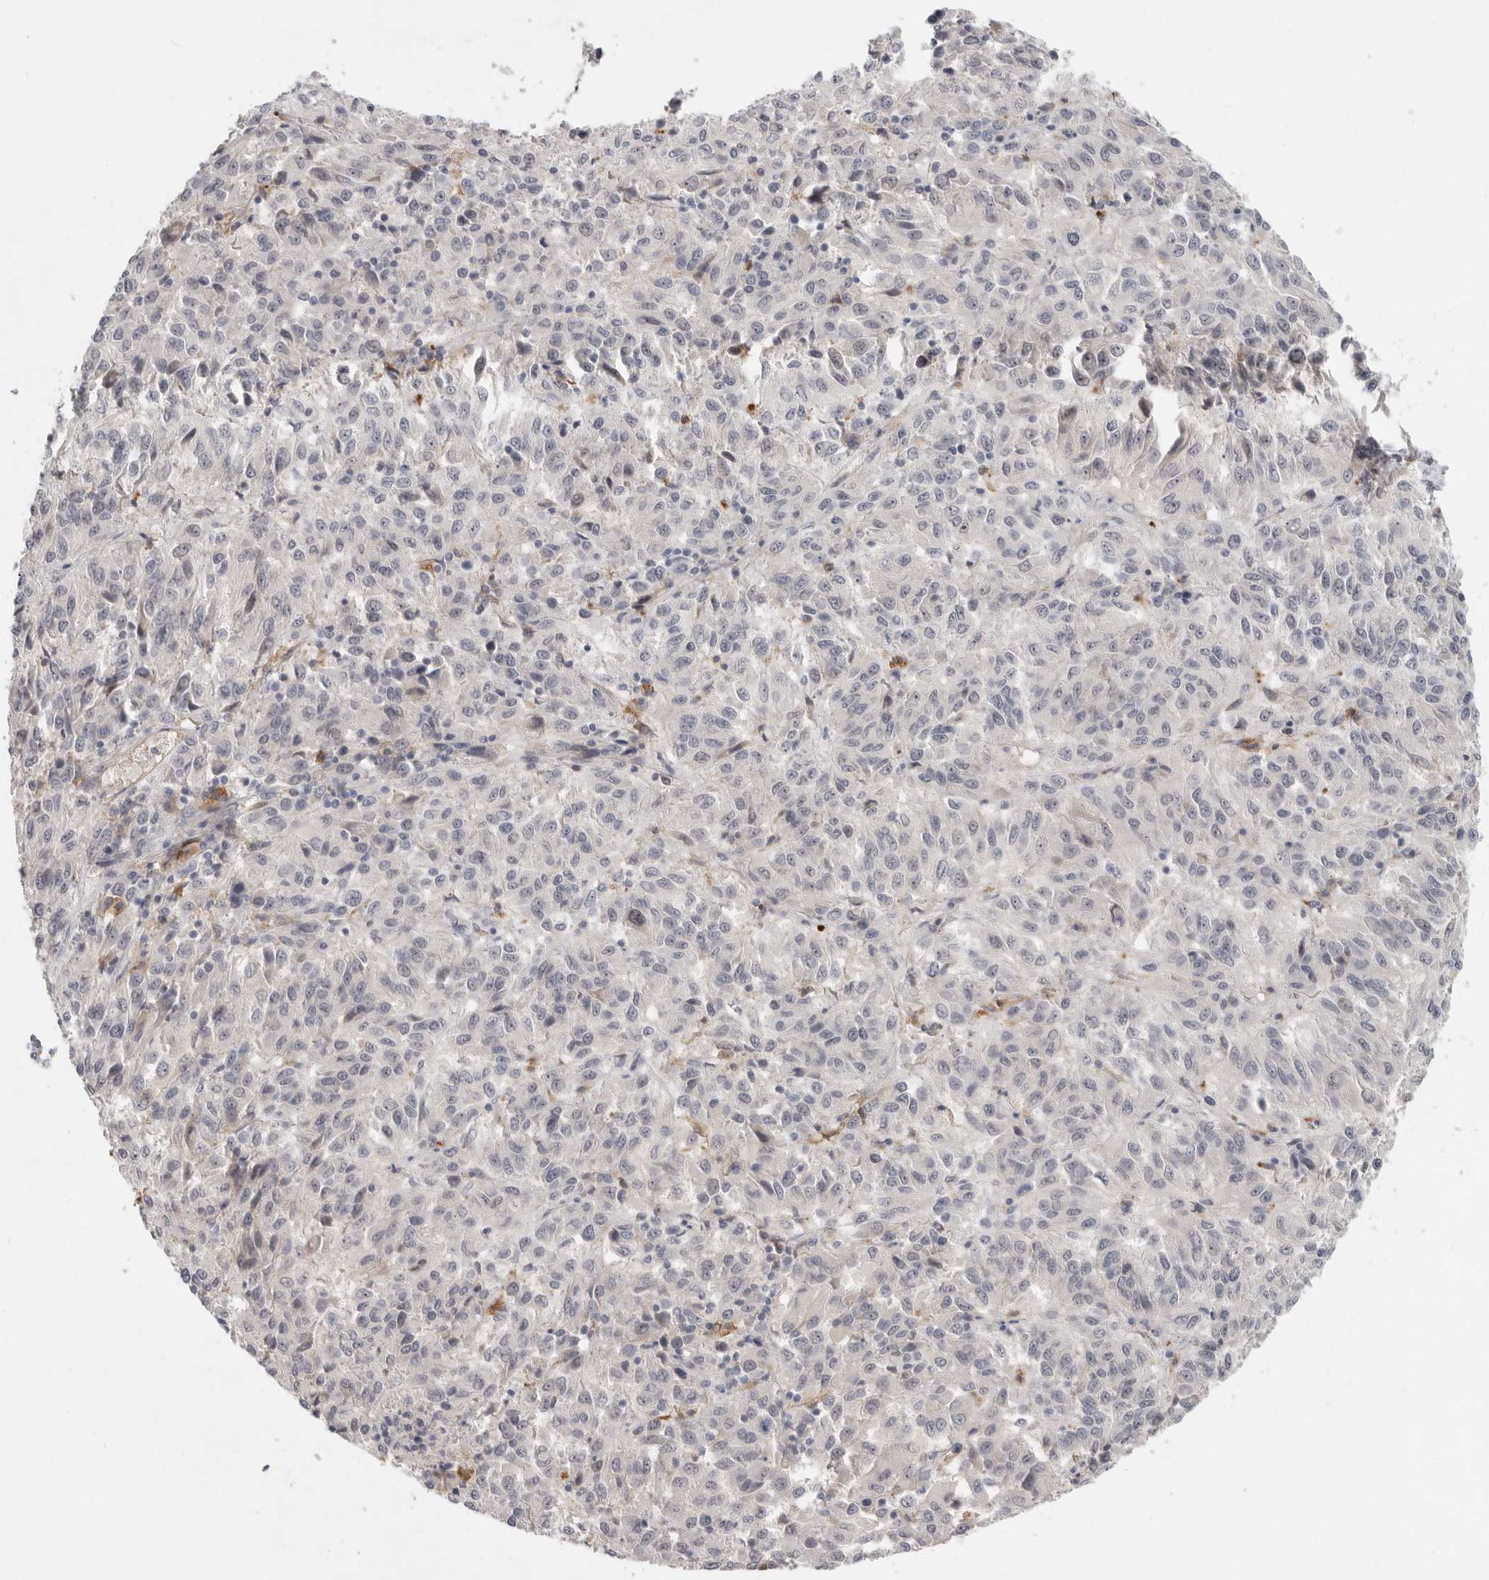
{"staining": {"intensity": "negative", "quantity": "none", "location": "none"}, "tissue": "melanoma", "cell_type": "Tumor cells", "image_type": "cancer", "snomed": [{"axis": "morphology", "description": "Malignant melanoma, Metastatic site"}, {"axis": "topography", "description": "Lung"}], "caption": "Tumor cells show no significant protein positivity in malignant melanoma (metastatic site).", "gene": "ITGAD", "patient": {"sex": "male", "age": 64}}